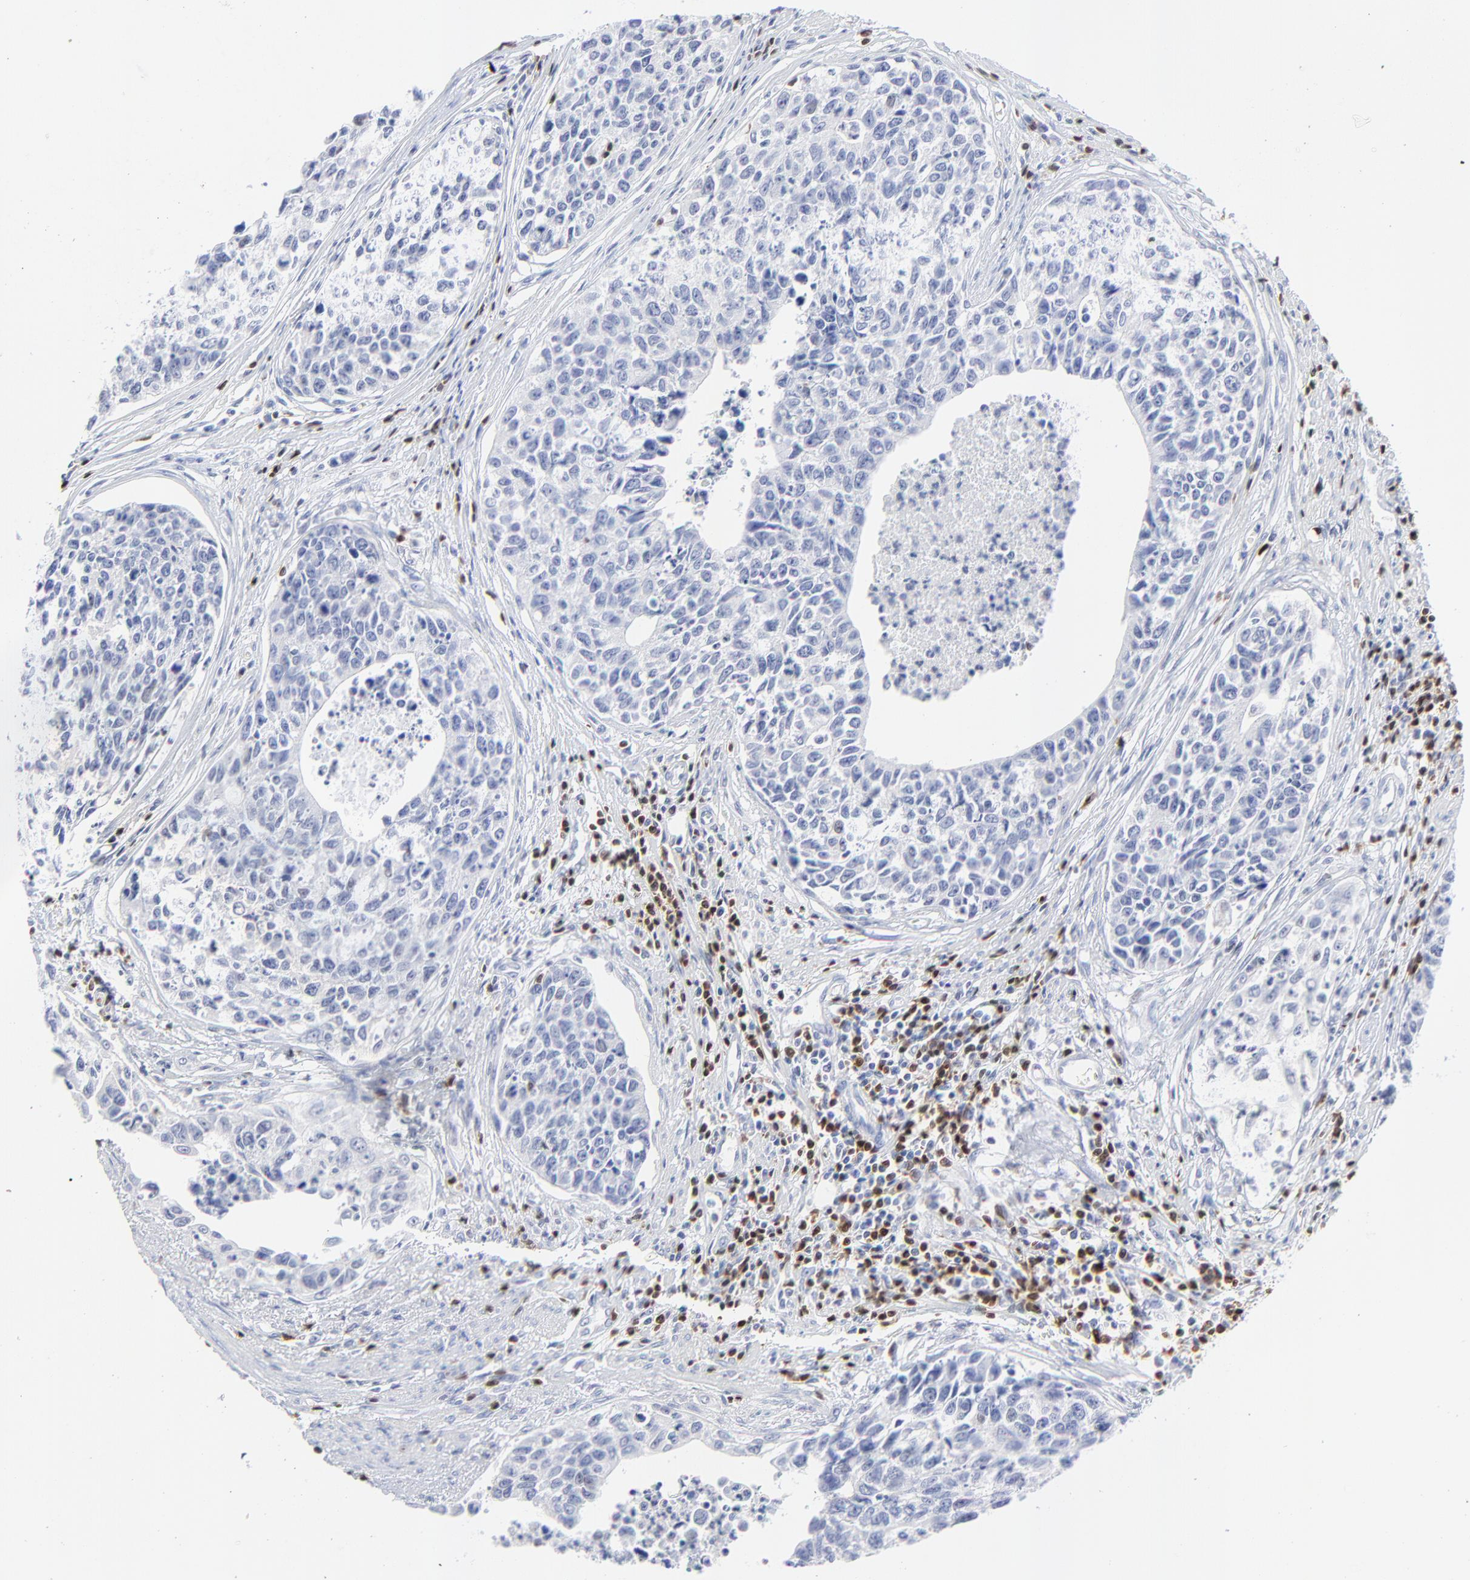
{"staining": {"intensity": "negative", "quantity": "none", "location": "none"}, "tissue": "urothelial cancer", "cell_type": "Tumor cells", "image_type": "cancer", "snomed": [{"axis": "morphology", "description": "Urothelial carcinoma, High grade"}, {"axis": "topography", "description": "Urinary bladder"}], "caption": "There is no significant positivity in tumor cells of high-grade urothelial carcinoma.", "gene": "ZAP70", "patient": {"sex": "male", "age": 81}}